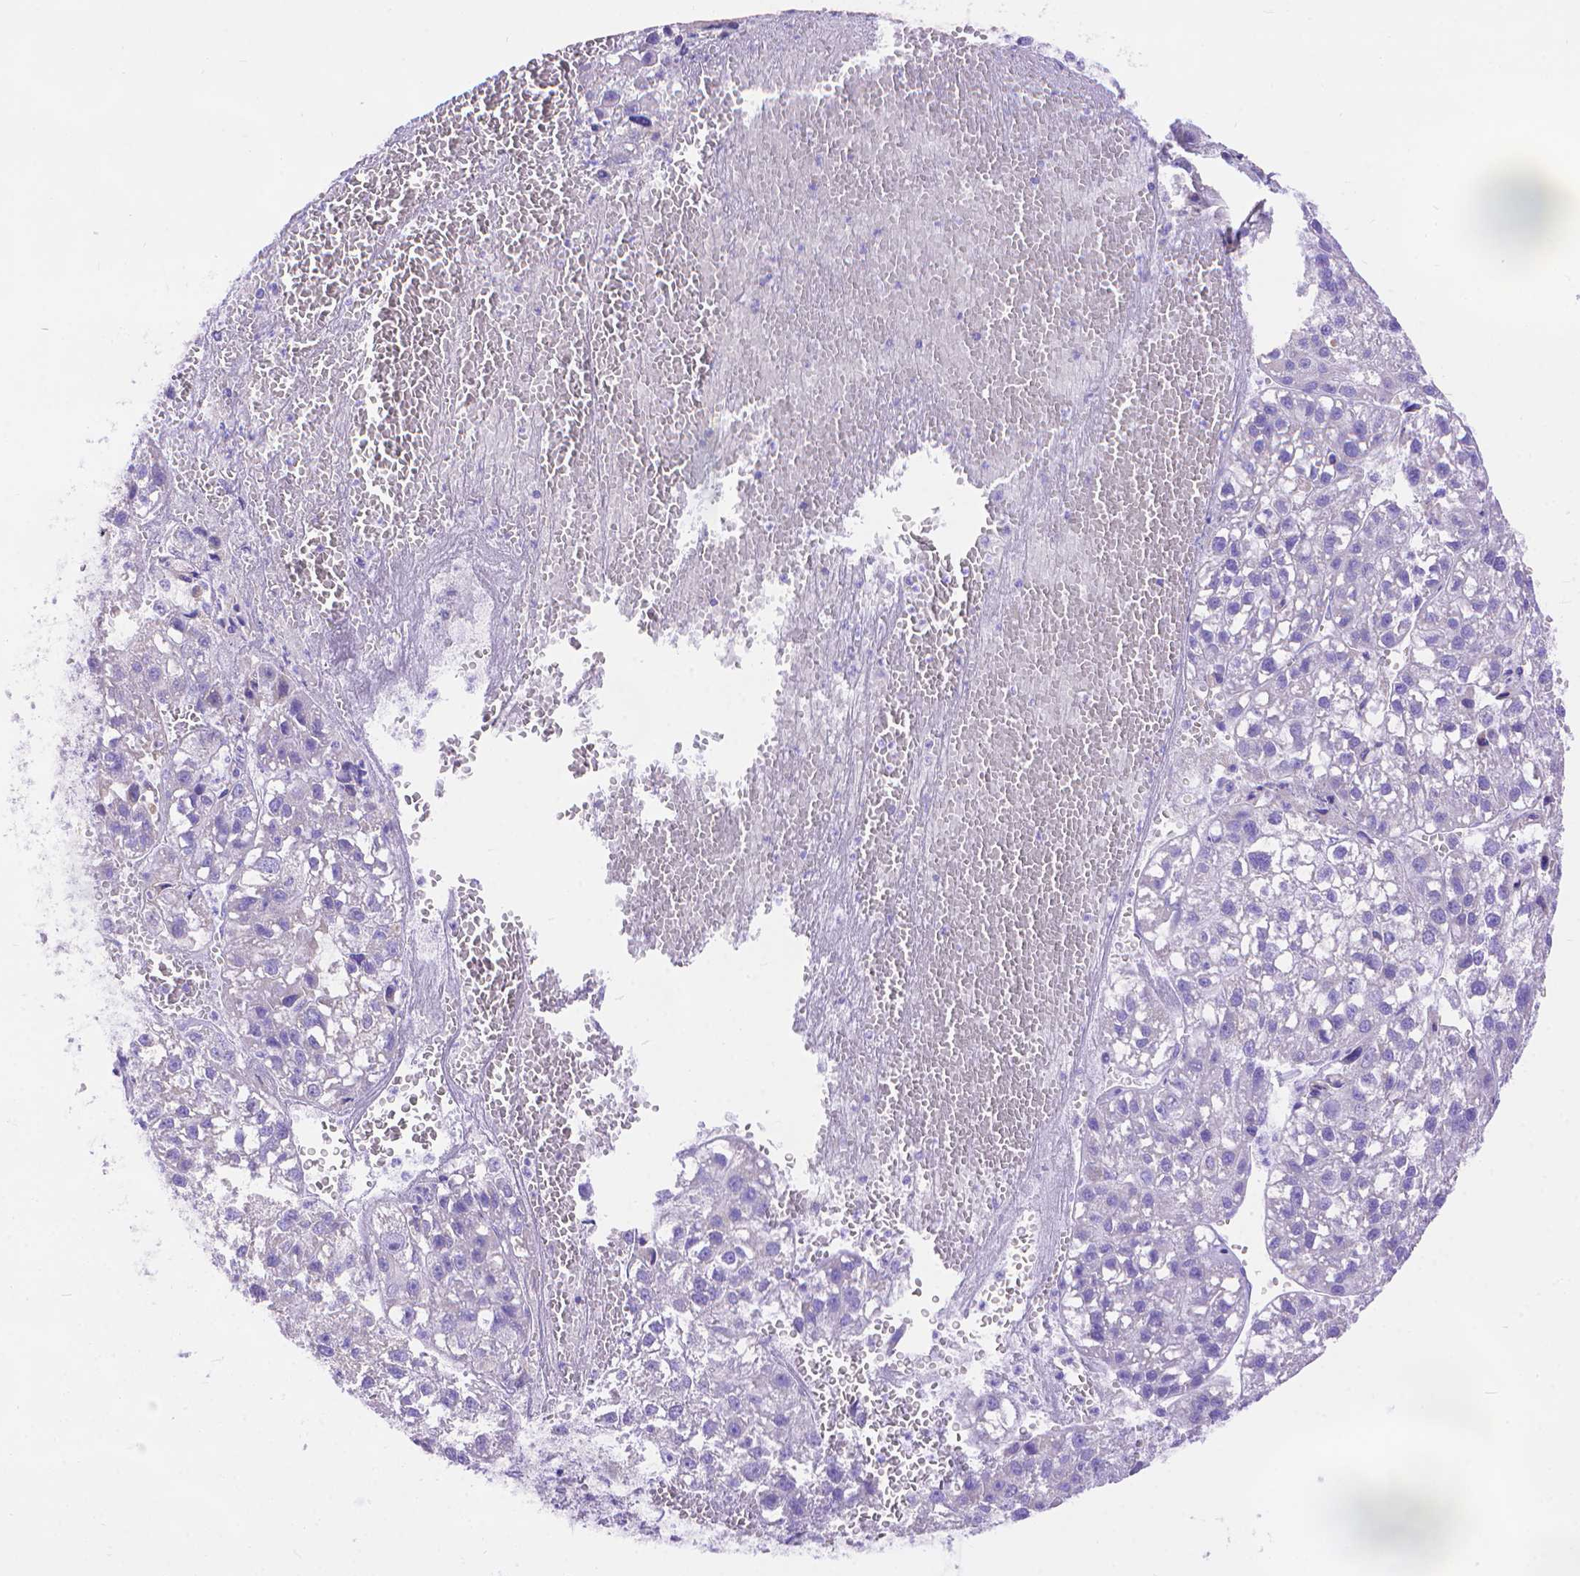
{"staining": {"intensity": "negative", "quantity": "none", "location": "none"}, "tissue": "liver cancer", "cell_type": "Tumor cells", "image_type": "cancer", "snomed": [{"axis": "morphology", "description": "Carcinoma, Hepatocellular, NOS"}, {"axis": "topography", "description": "Liver"}], "caption": "IHC of liver hepatocellular carcinoma exhibits no staining in tumor cells. (IHC, brightfield microscopy, high magnification).", "gene": "DHRS2", "patient": {"sex": "female", "age": 70}}